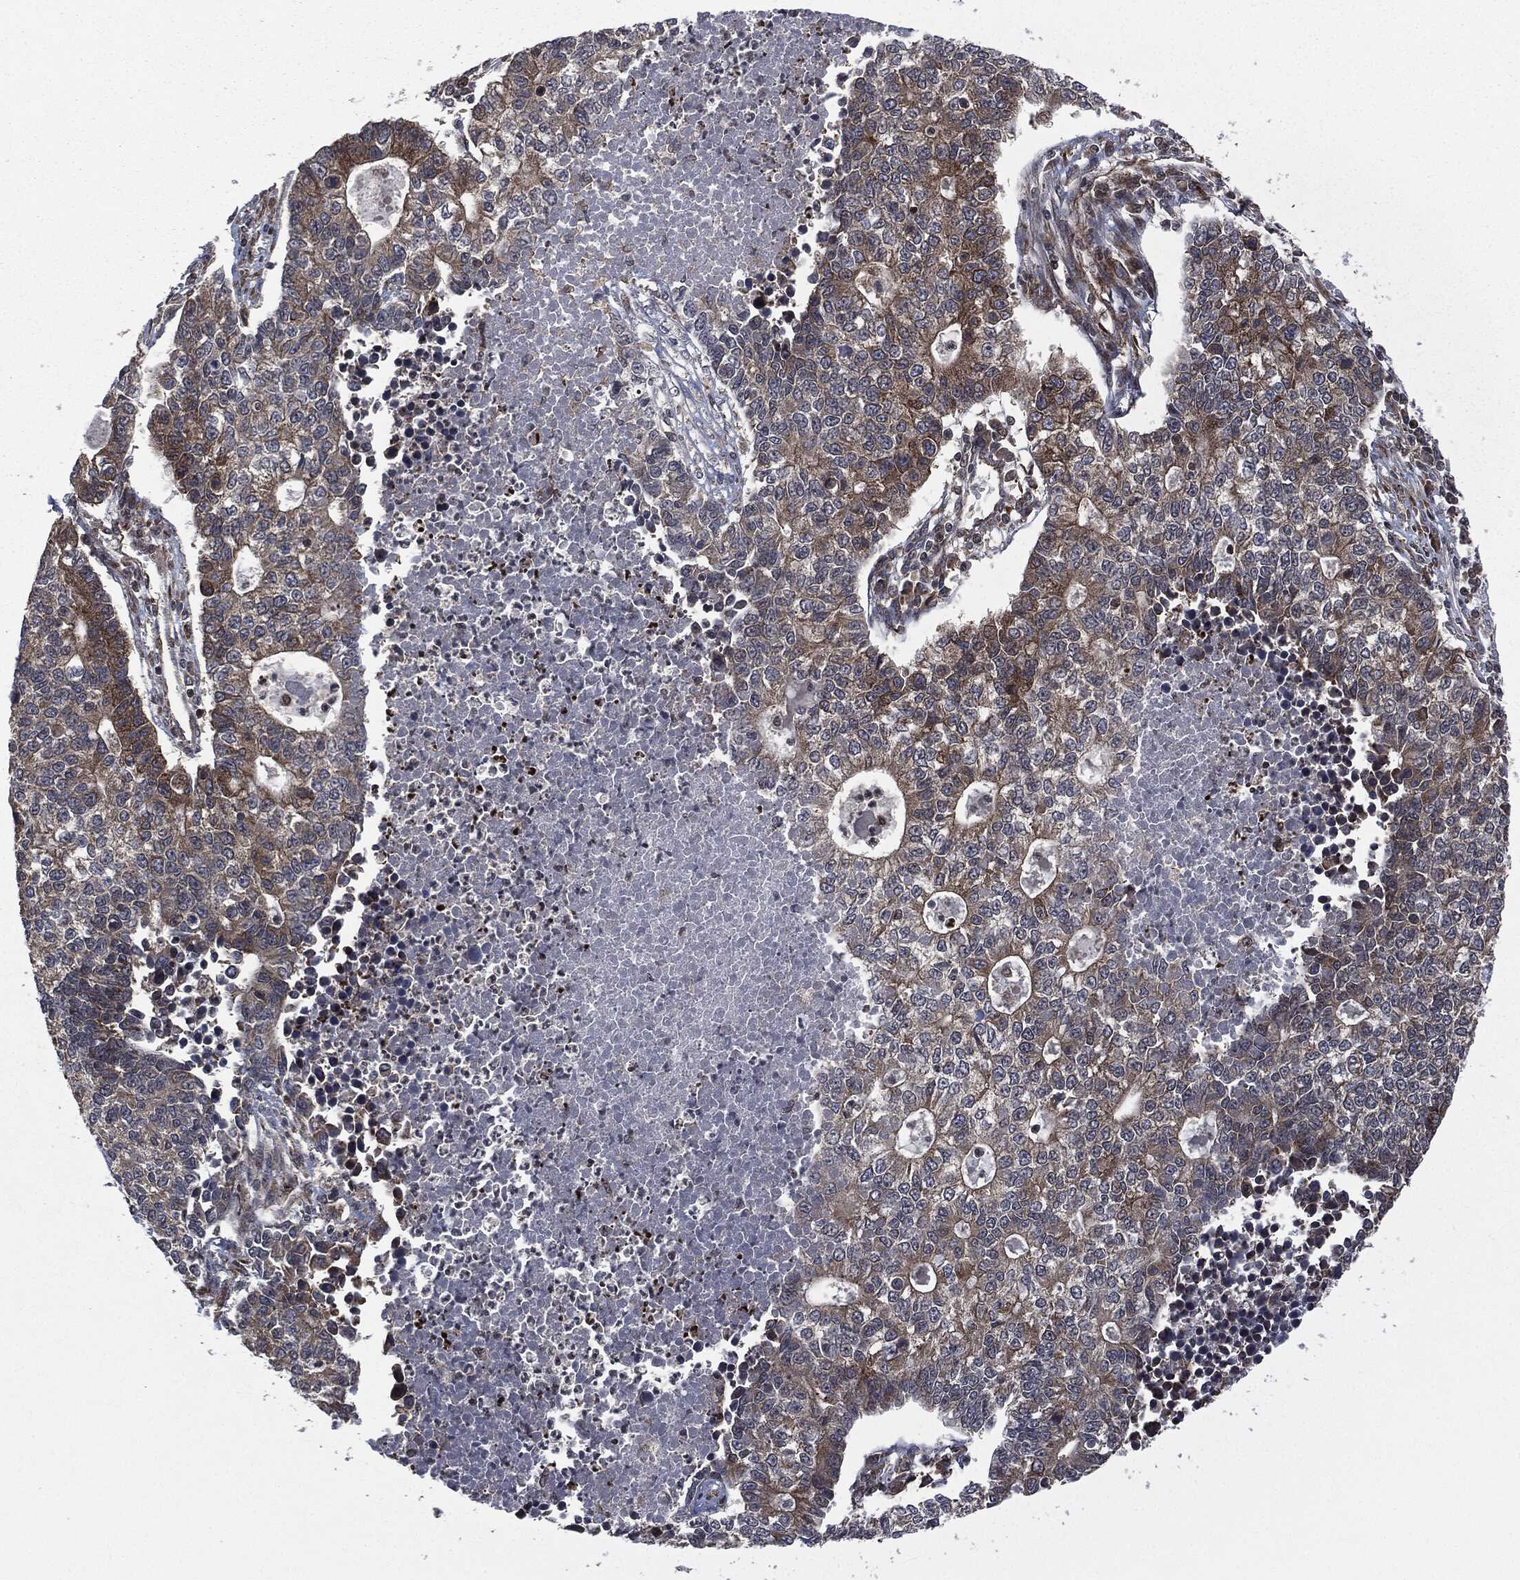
{"staining": {"intensity": "moderate", "quantity": "25%-75%", "location": "cytoplasmic/membranous"}, "tissue": "lung cancer", "cell_type": "Tumor cells", "image_type": "cancer", "snomed": [{"axis": "morphology", "description": "Adenocarcinoma, NOS"}, {"axis": "topography", "description": "Lung"}], "caption": "Immunohistochemical staining of lung cancer (adenocarcinoma) shows medium levels of moderate cytoplasmic/membranous protein staining in approximately 25%-75% of tumor cells.", "gene": "HRAS", "patient": {"sex": "male", "age": 57}}